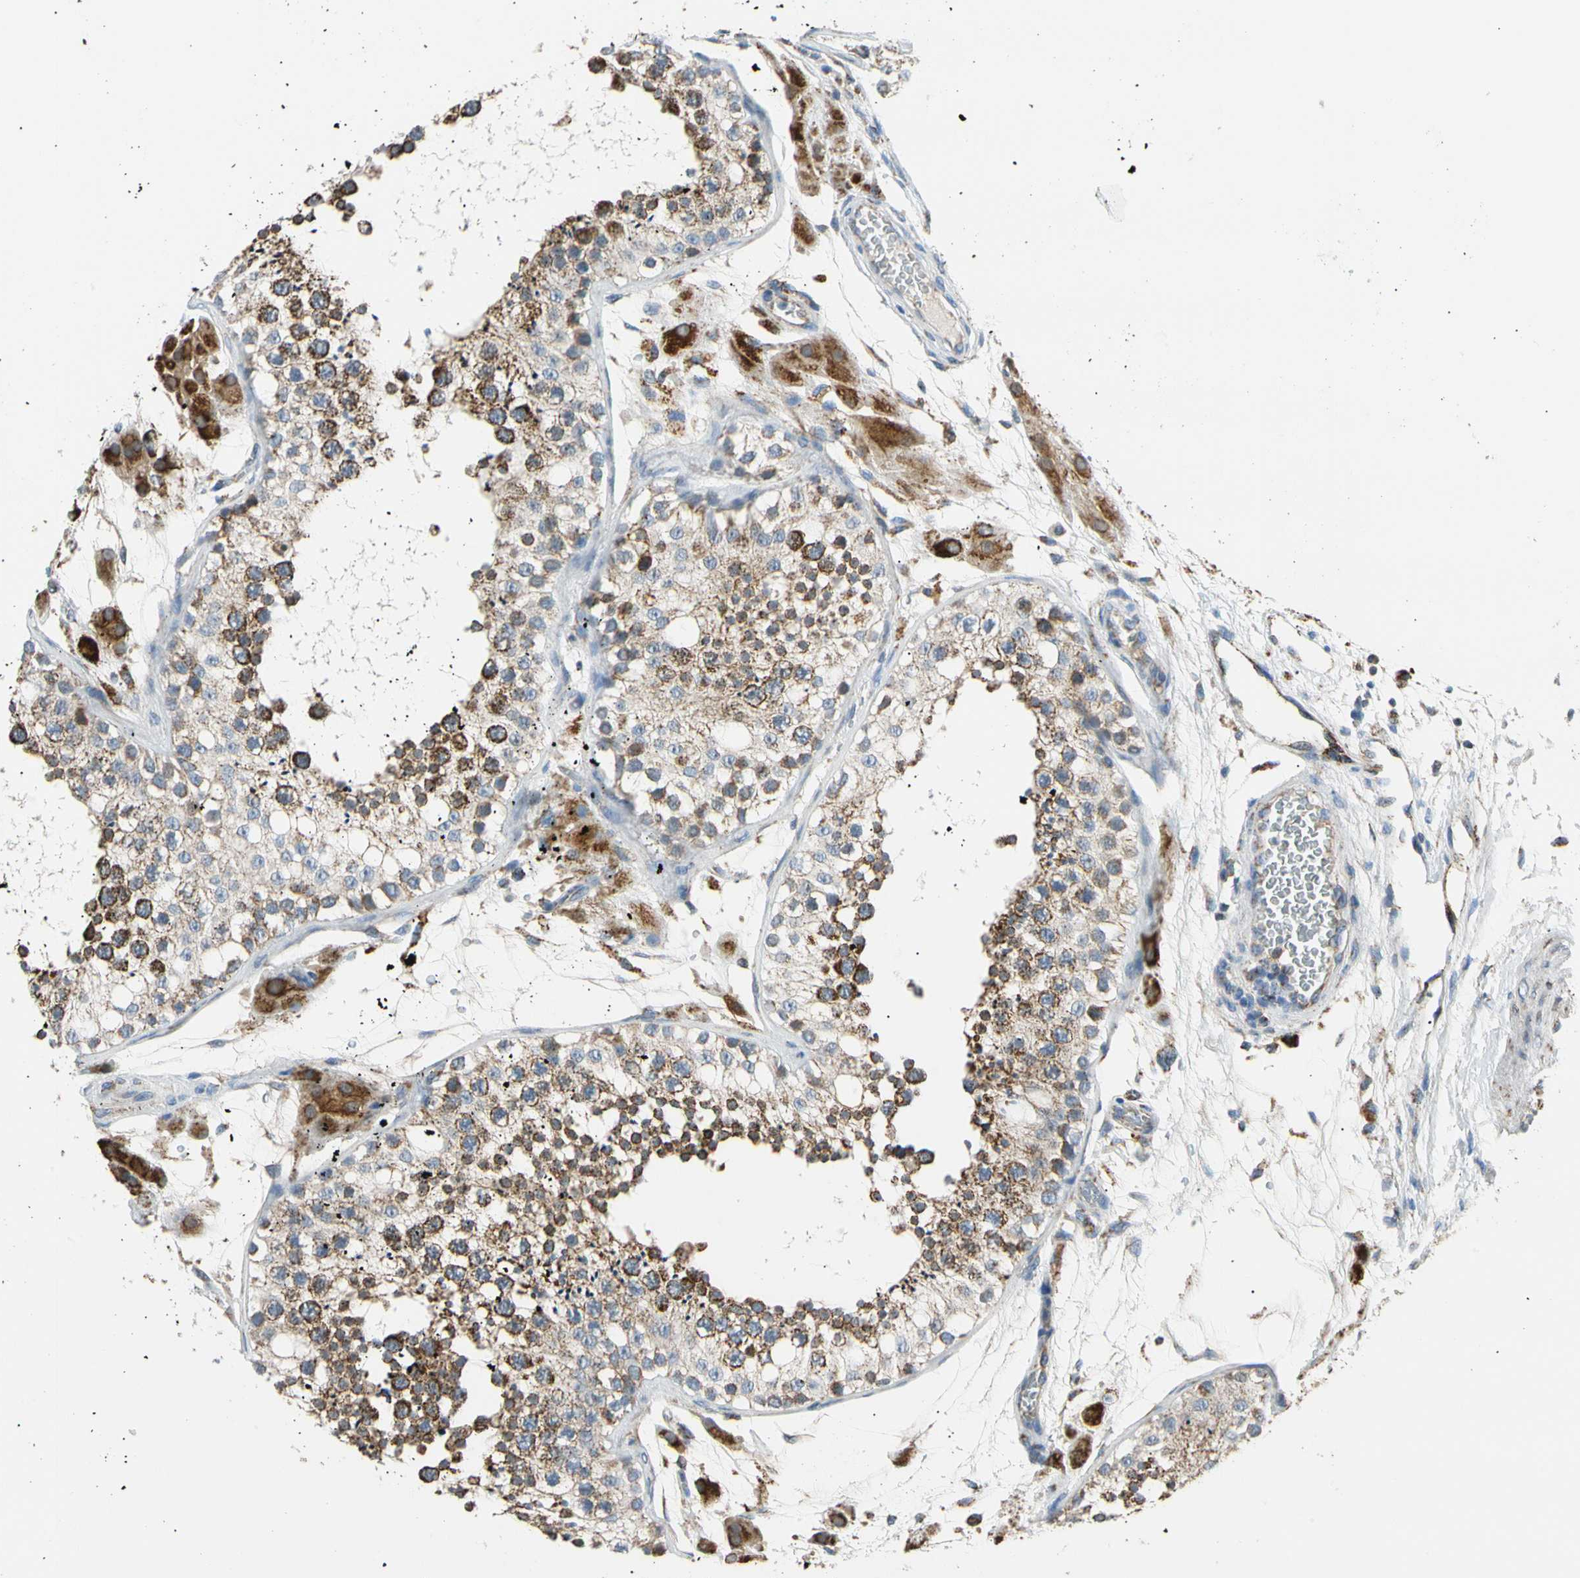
{"staining": {"intensity": "strong", "quantity": ">75%", "location": "cytoplasmic/membranous"}, "tissue": "testis", "cell_type": "Cells in seminiferous ducts", "image_type": "normal", "snomed": [{"axis": "morphology", "description": "Normal tissue, NOS"}, {"axis": "topography", "description": "Testis"}], "caption": "Unremarkable testis was stained to show a protein in brown. There is high levels of strong cytoplasmic/membranous staining in approximately >75% of cells in seminiferous ducts.", "gene": "ACAT1", "patient": {"sex": "male", "age": 26}}